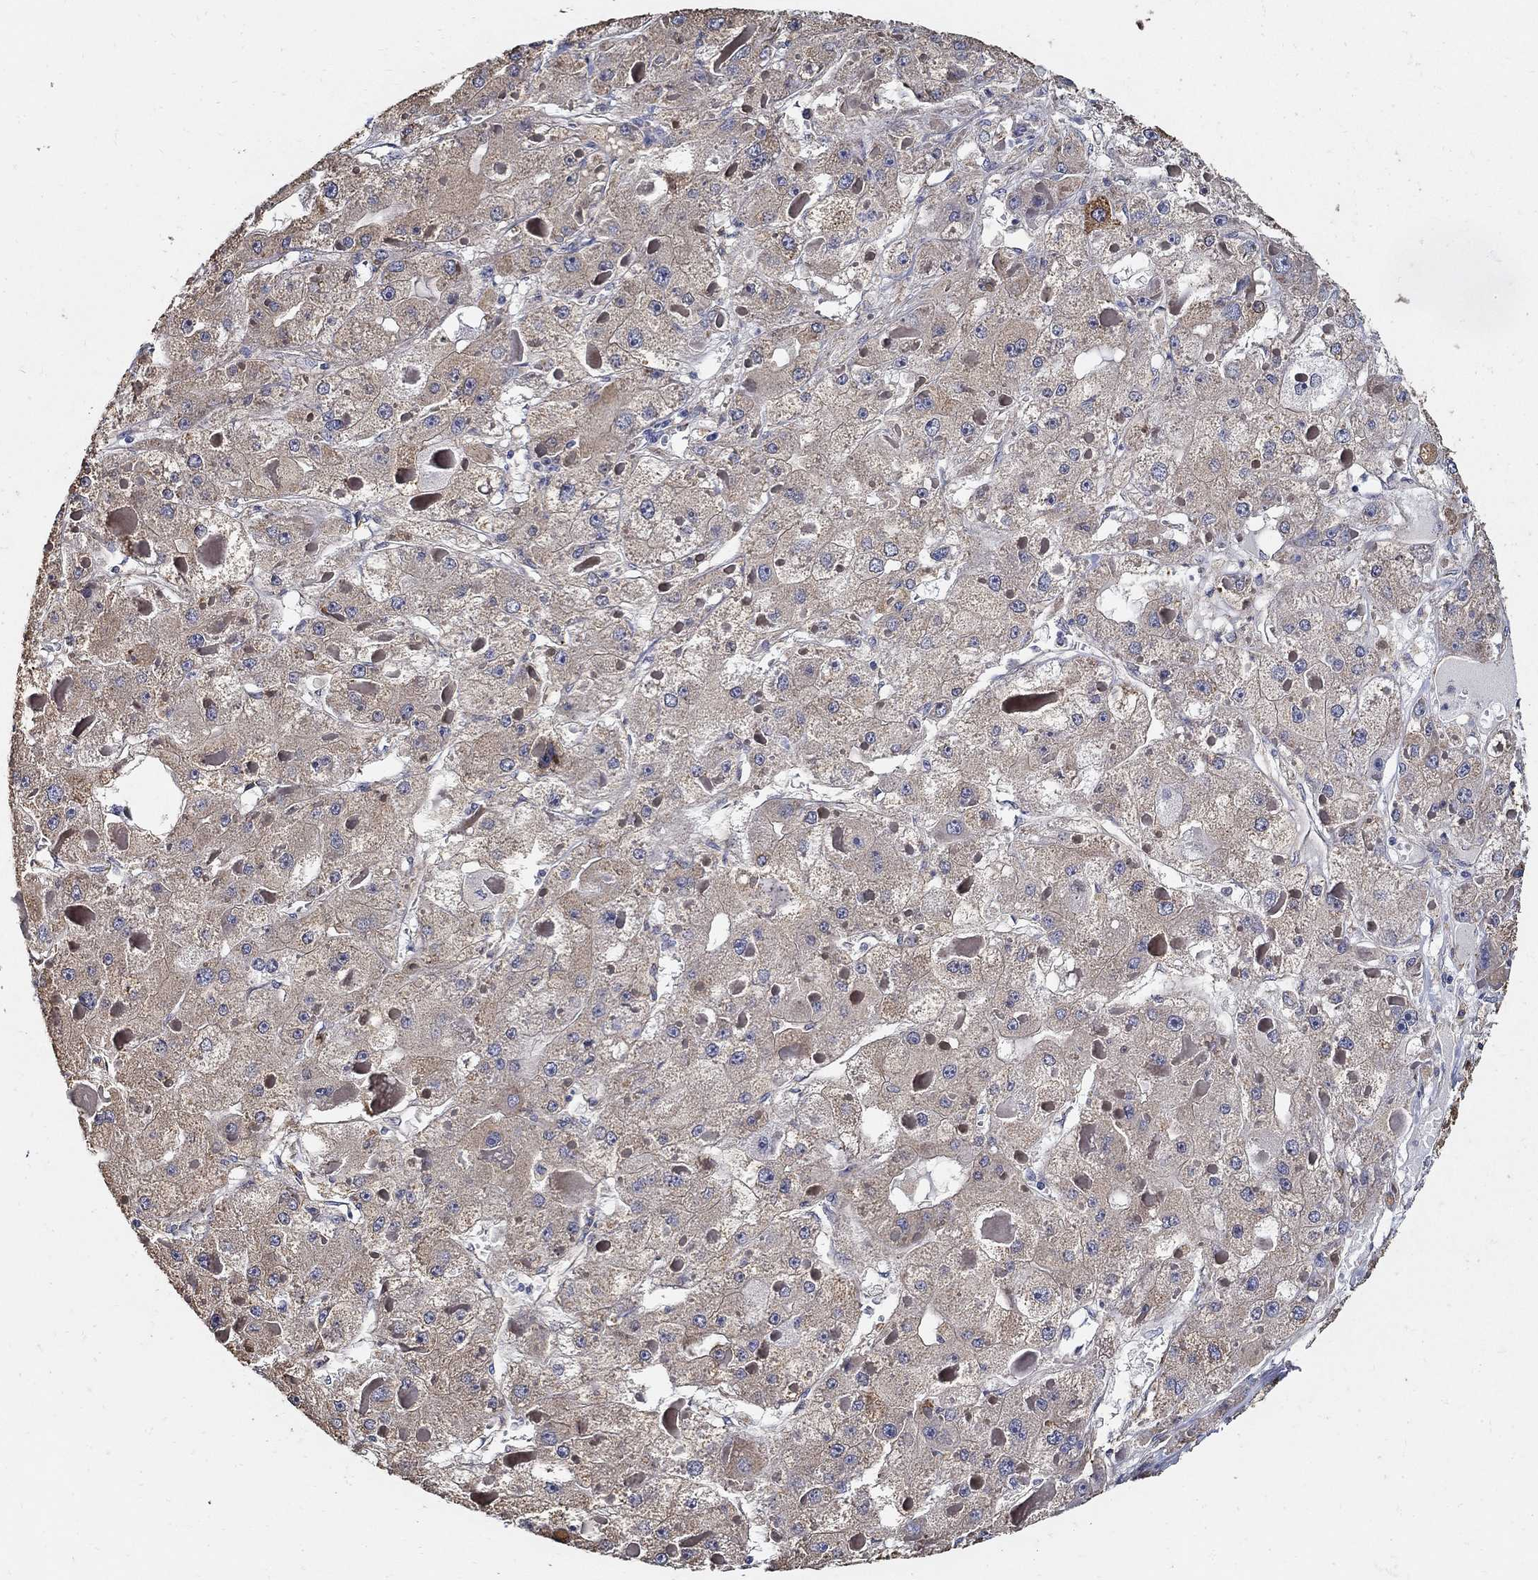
{"staining": {"intensity": "weak", "quantity": "25%-75%", "location": "cytoplasmic/membranous"}, "tissue": "liver cancer", "cell_type": "Tumor cells", "image_type": "cancer", "snomed": [{"axis": "morphology", "description": "Carcinoma, Hepatocellular, NOS"}, {"axis": "topography", "description": "Liver"}], "caption": "A histopathology image showing weak cytoplasmic/membranous expression in approximately 25%-75% of tumor cells in liver cancer (hepatocellular carcinoma), as visualized by brown immunohistochemical staining.", "gene": "EMILIN3", "patient": {"sex": "female", "age": 73}}